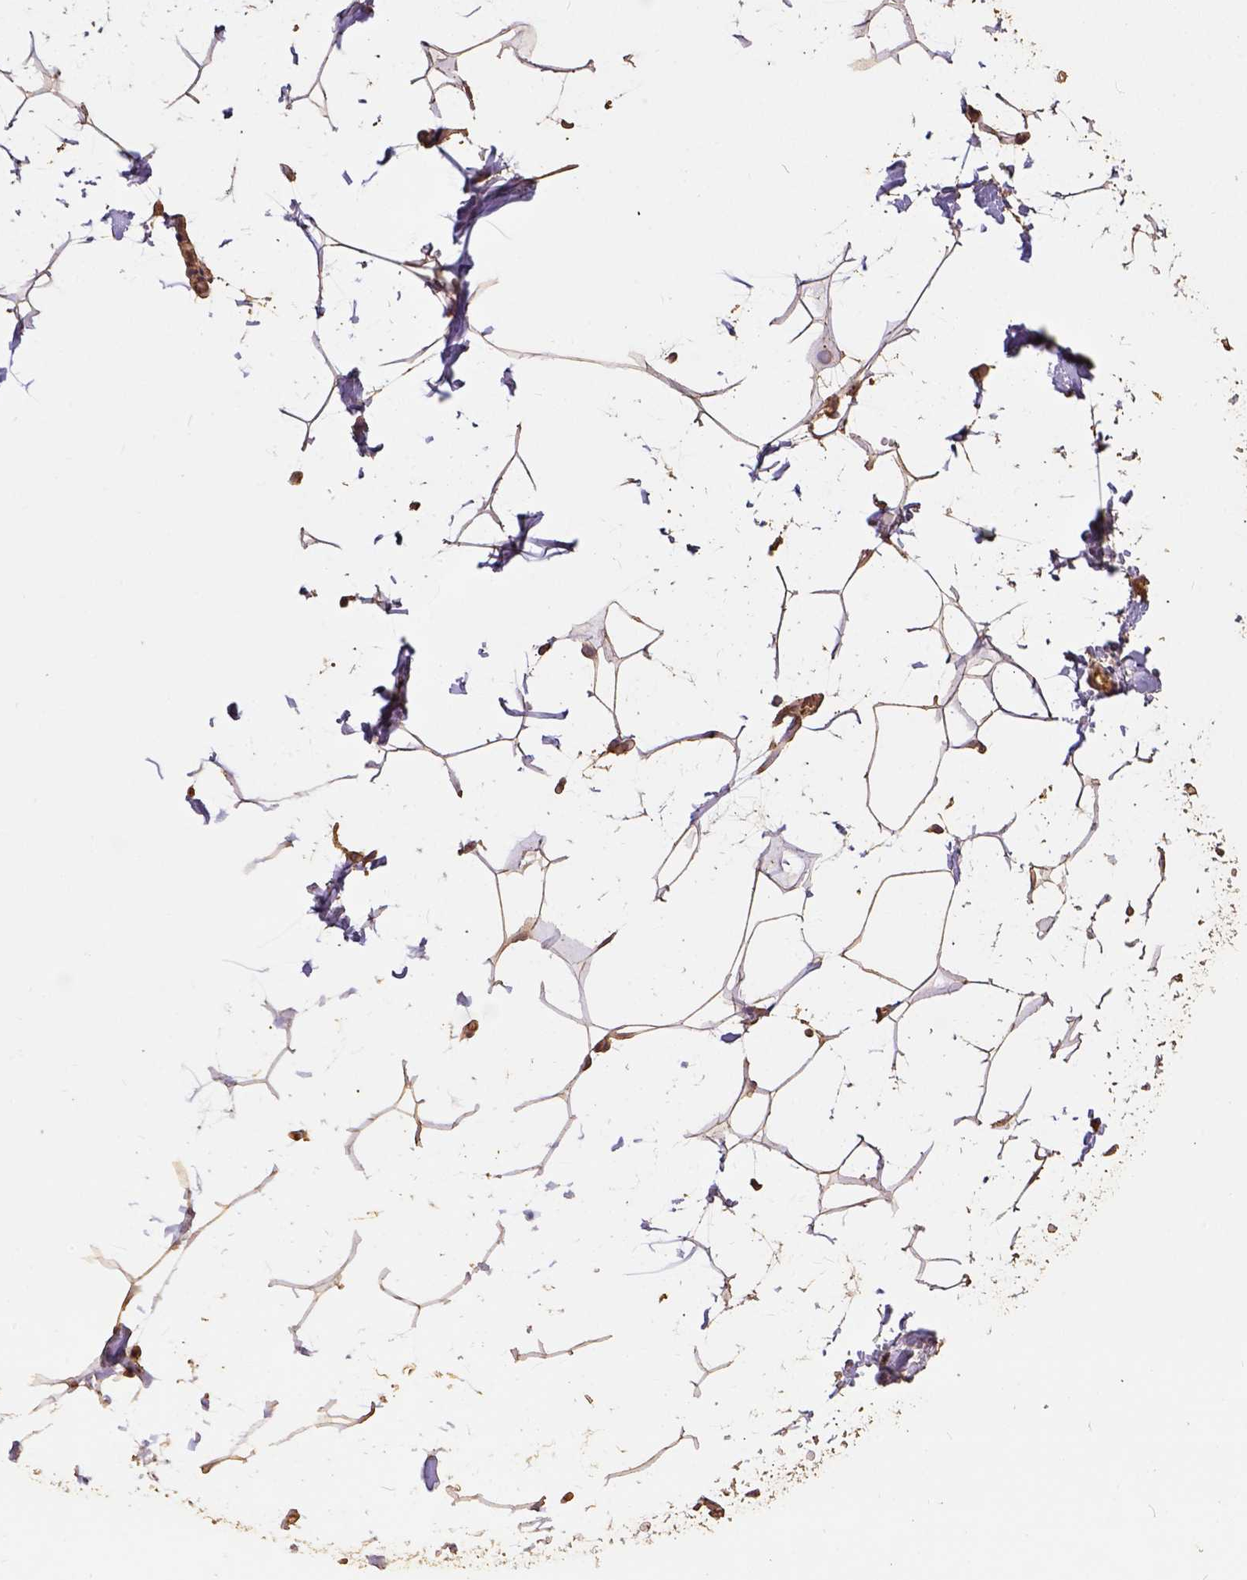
{"staining": {"intensity": "weak", "quantity": ">75%", "location": "cytoplasmic/membranous"}, "tissue": "breast", "cell_type": "Adipocytes", "image_type": "normal", "snomed": [{"axis": "morphology", "description": "Normal tissue, NOS"}, {"axis": "topography", "description": "Breast"}], "caption": "The histopathology image demonstrates a brown stain indicating the presence of a protein in the cytoplasmic/membranous of adipocytes in breast. (DAB (3,3'-diaminobenzidine) = brown stain, brightfield microscopy at high magnification).", "gene": "ATP1B3", "patient": {"sex": "female", "age": 32}}